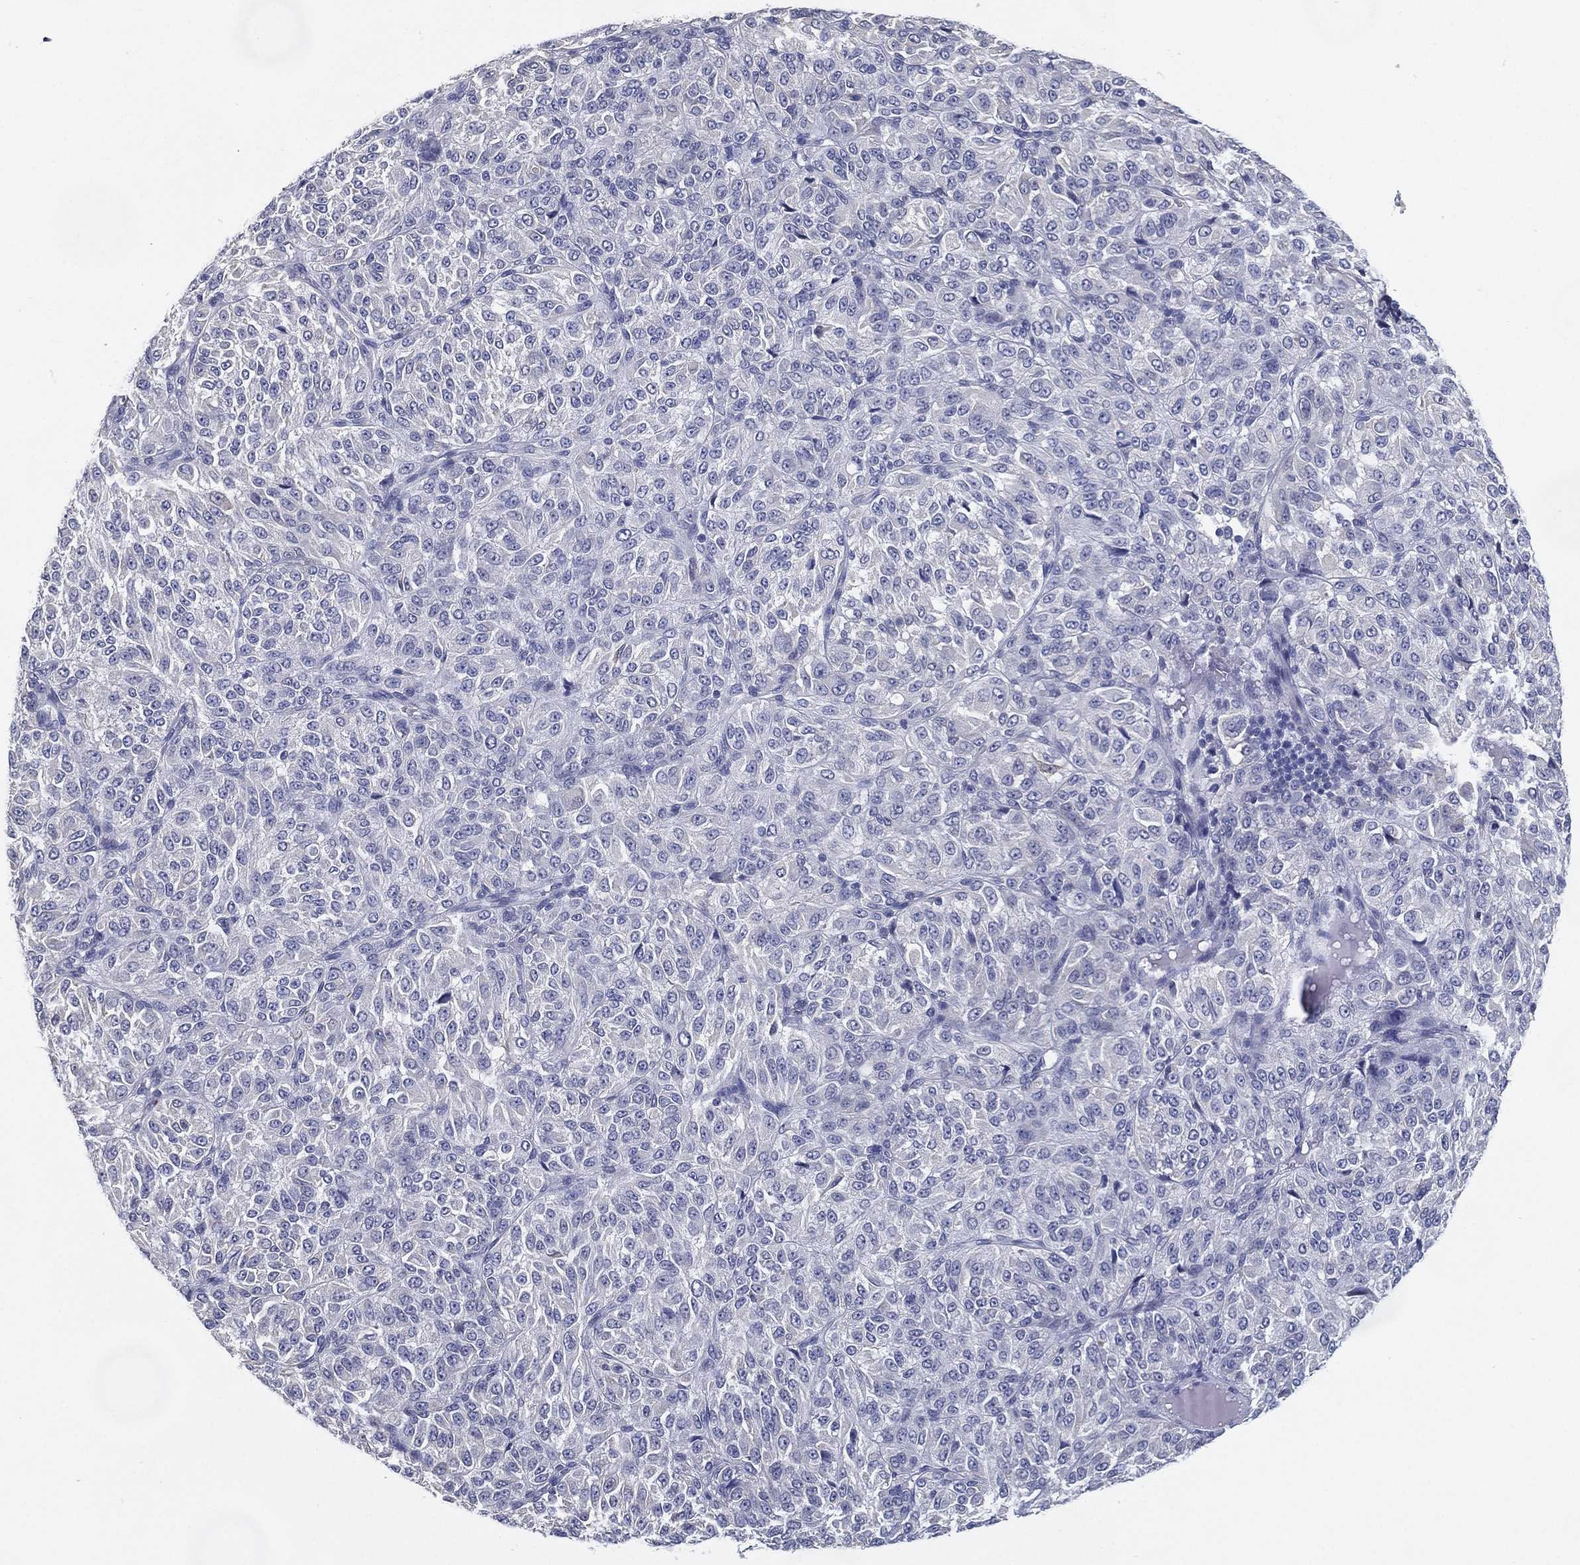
{"staining": {"intensity": "negative", "quantity": "none", "location": "none"}, "tissue": "melanoma", "cell_type": "Tumor cells", "image_type": "cancer", "snomed": [{"axis": "morphology", "description": "Malignant melanoma, Metastatic site"}, {"axis": "topography", "description": "Brain"}], "caption": "Micrograph shows no protein expression in tumor cells of malignant melanoma (metastatic site) tissue.", "gene": "C19orf18", "patient": {"sex": "female", "age": 56}}